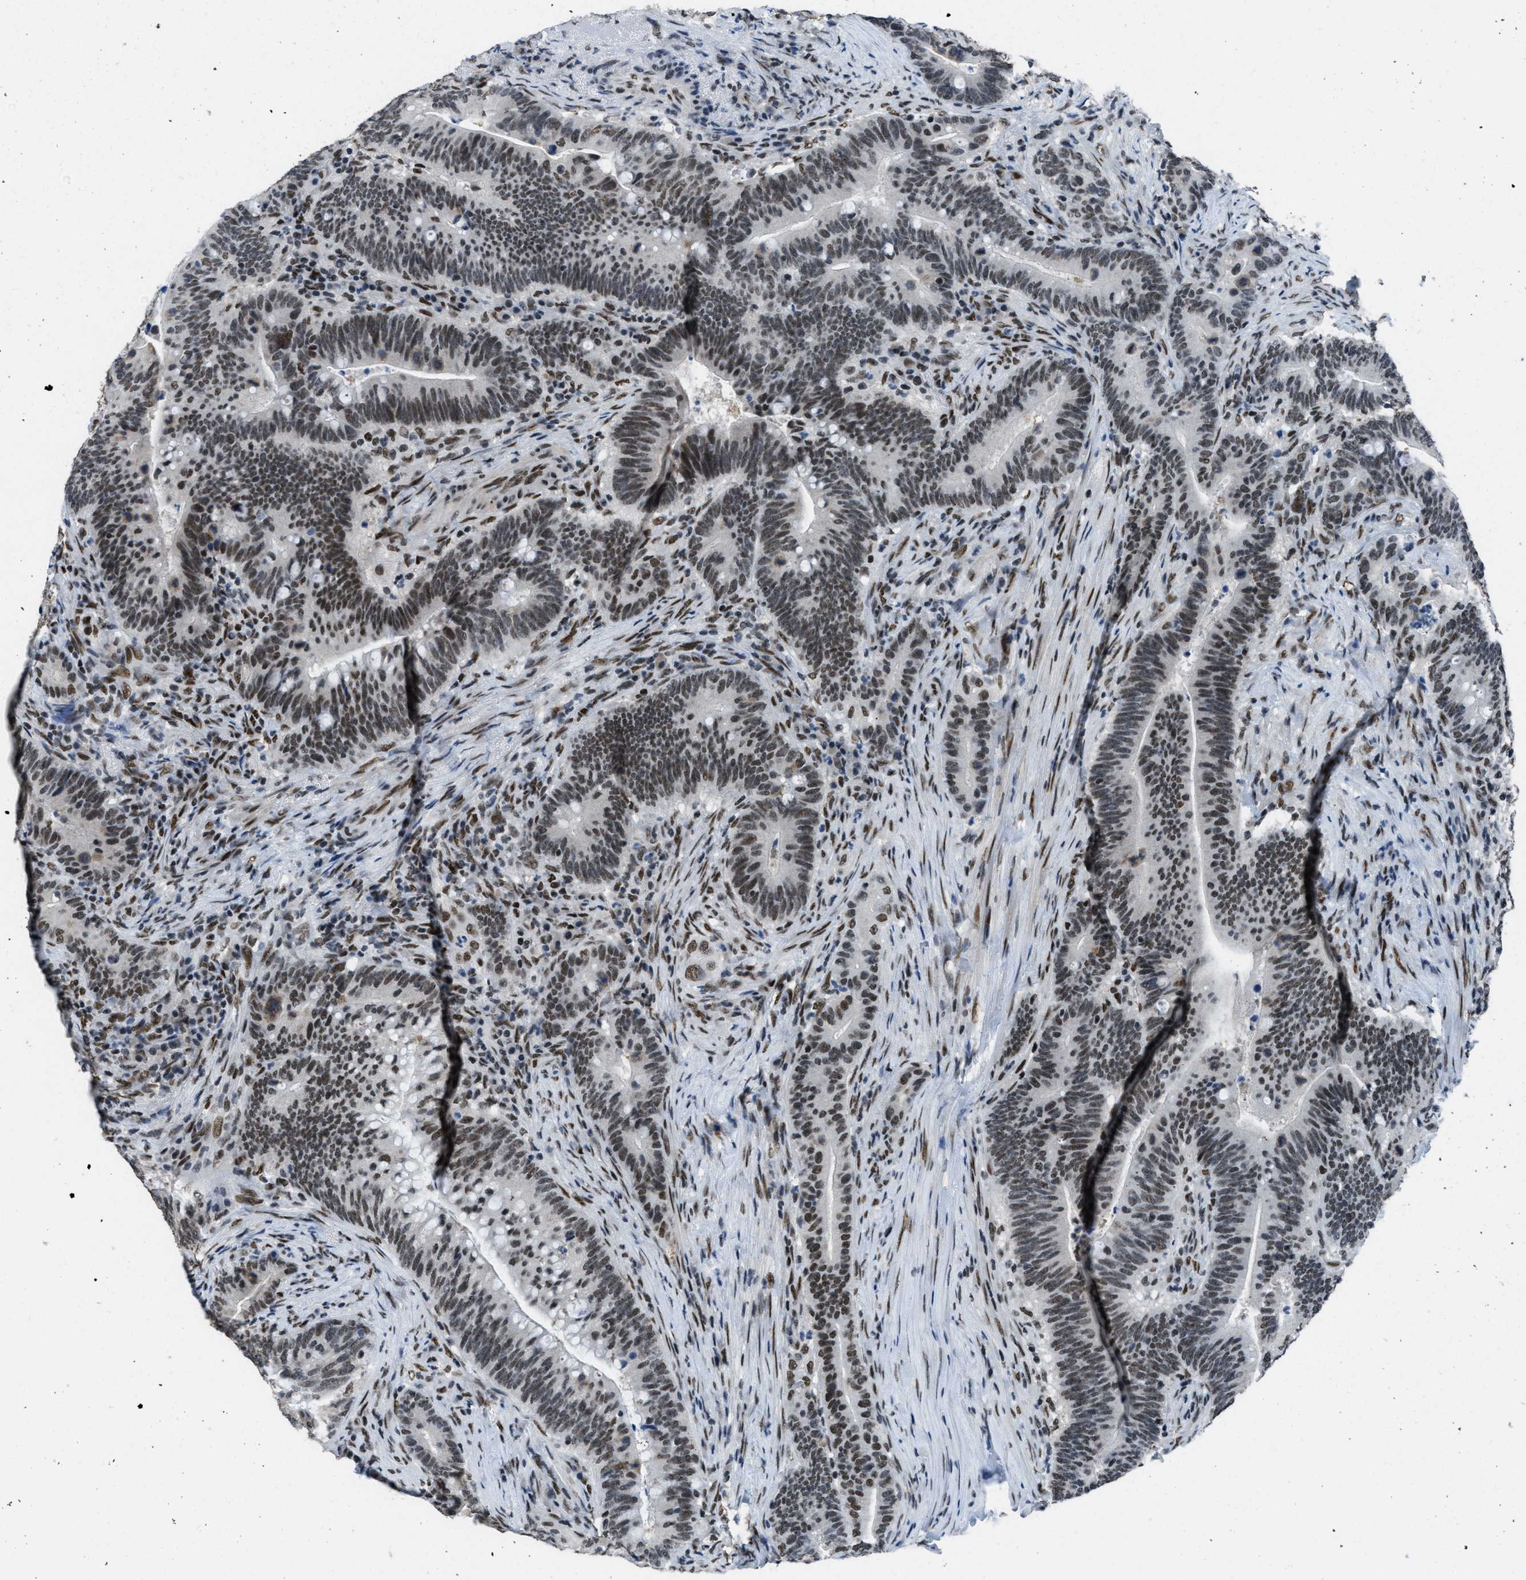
{"staining": {"intensity": "weak", "quantity": ">75%", "location": "nuclear"}, "tissue": "colorectal cancer", "cell_type": "Tumor cells", "image_type": "cancer", "snomed": [{"axis": "morphology", "description": "Normal tissue, NOS"}, {"axis": "morphology", "description": "Adenocarcinoma, NOS"}, {"axis": "topography", "description": "Colon"}], "caption": "Colorectal adenocarcinoma stained for a protein demonstrates weak nuclear positivity in tumor cells.", "gene": "GATAD2B", "patient": {"sex": "female", "age": 66}}